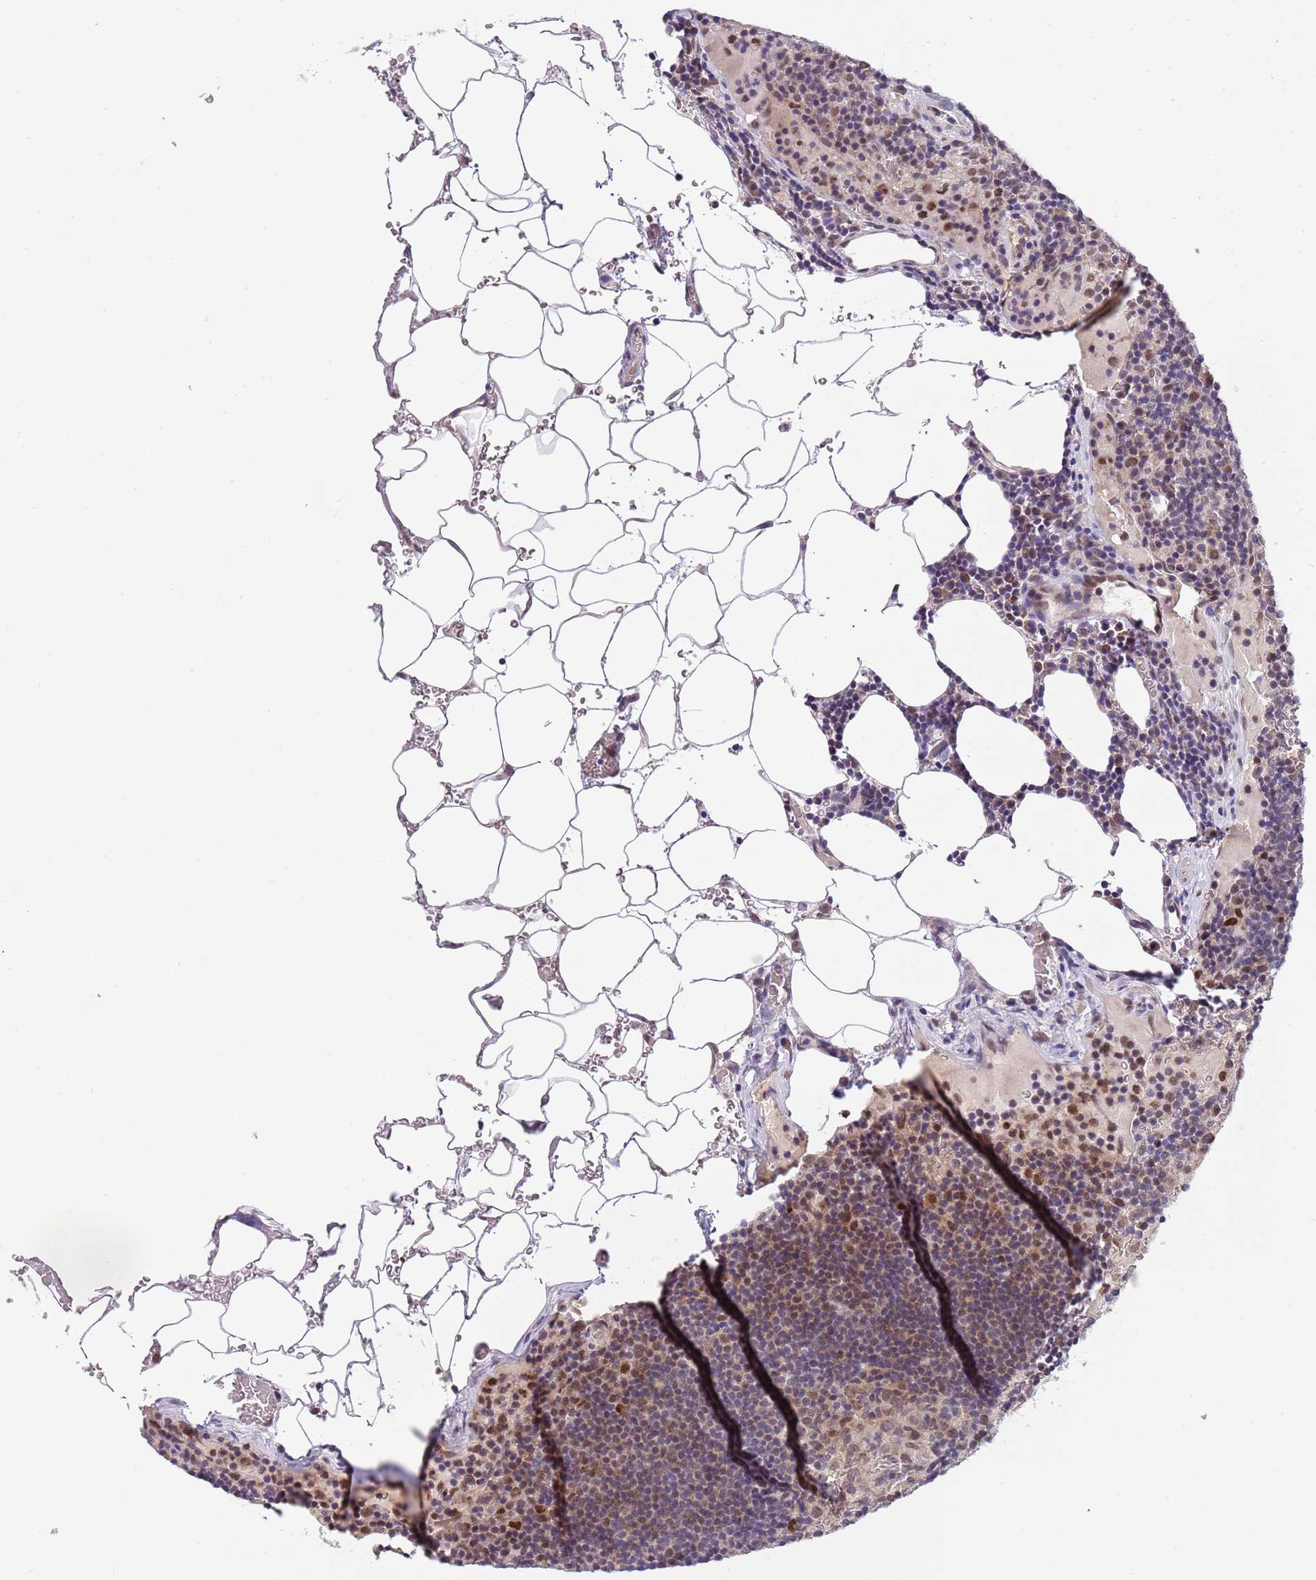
{"staining": {"intensity": "moderate", "quantity": "25%-75%", "location": "nuclear"}, "tissue": "lymph node", "cell_type": "Non-germinal center cells", "image_type": "normal", "snomed": [{"axis": "morphology", "description": "Normal tissue, NOS"}, {"axis": "topography", "description": "Lymph node"}], "caption": "Moderate nuclear expression for a protein is present in about 25%-75% of non-germinal center cells of benign lymph node using immunohistochemistry.", "gene": "CHD1", "patient": {"sex": "male", "age": 53}}